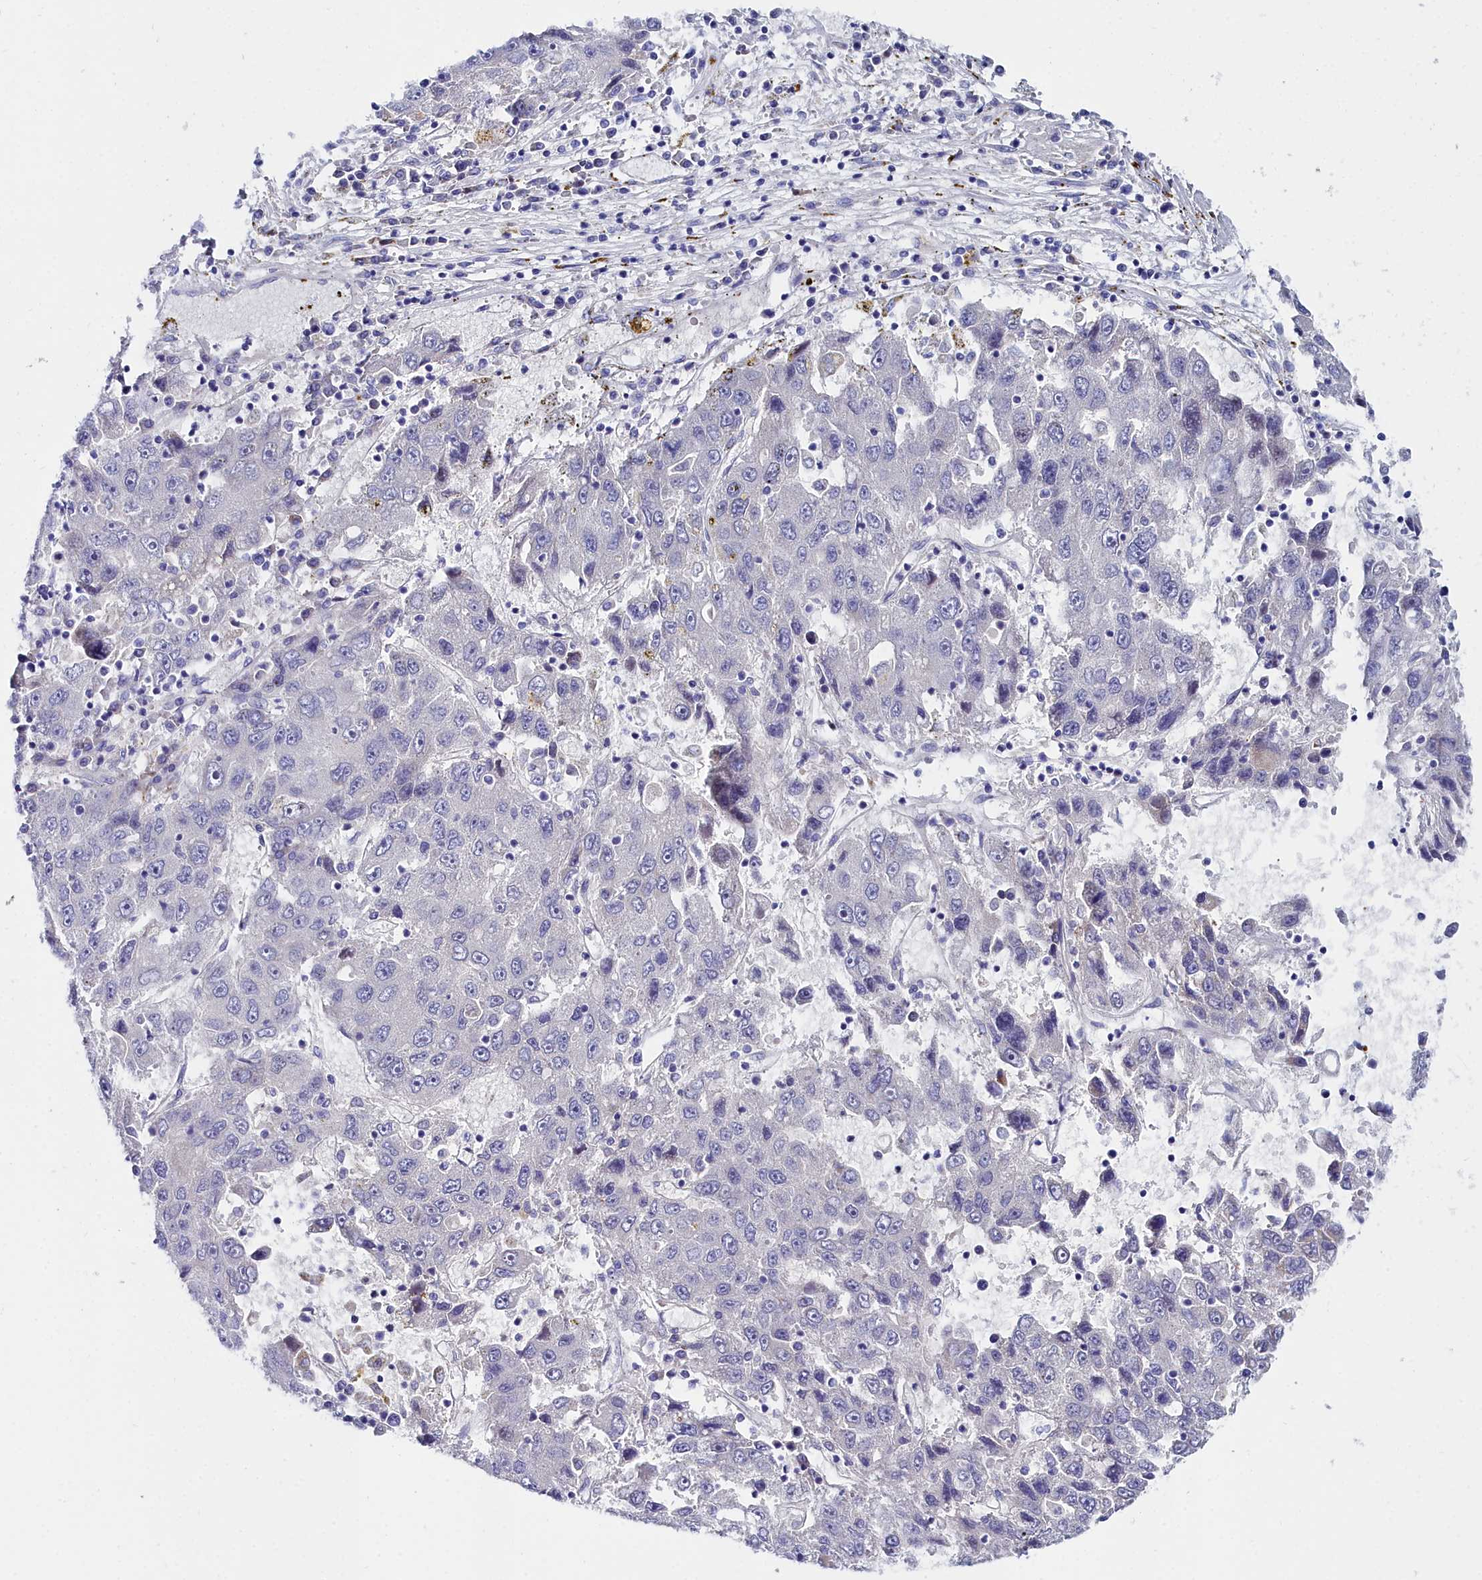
{"staining": {"intensity": "negative", "quantity": "none", "location": "none"}, "tissue": "liver cancer", "cell_type": "Tumor cells", "image_type": "cancer", "snomed": [{"axis": "morphology", "description": "Carcinoma, Hepatocellular, NOS"}, {"axis": "topography", "description": "Liver"}], "caption": "Tumor cells are negative for brown protein staining in liver cancer (hepatocellular carcinoma).", "gene": "SLC49A3", "patient": {"sex": "male", "age": 49}}